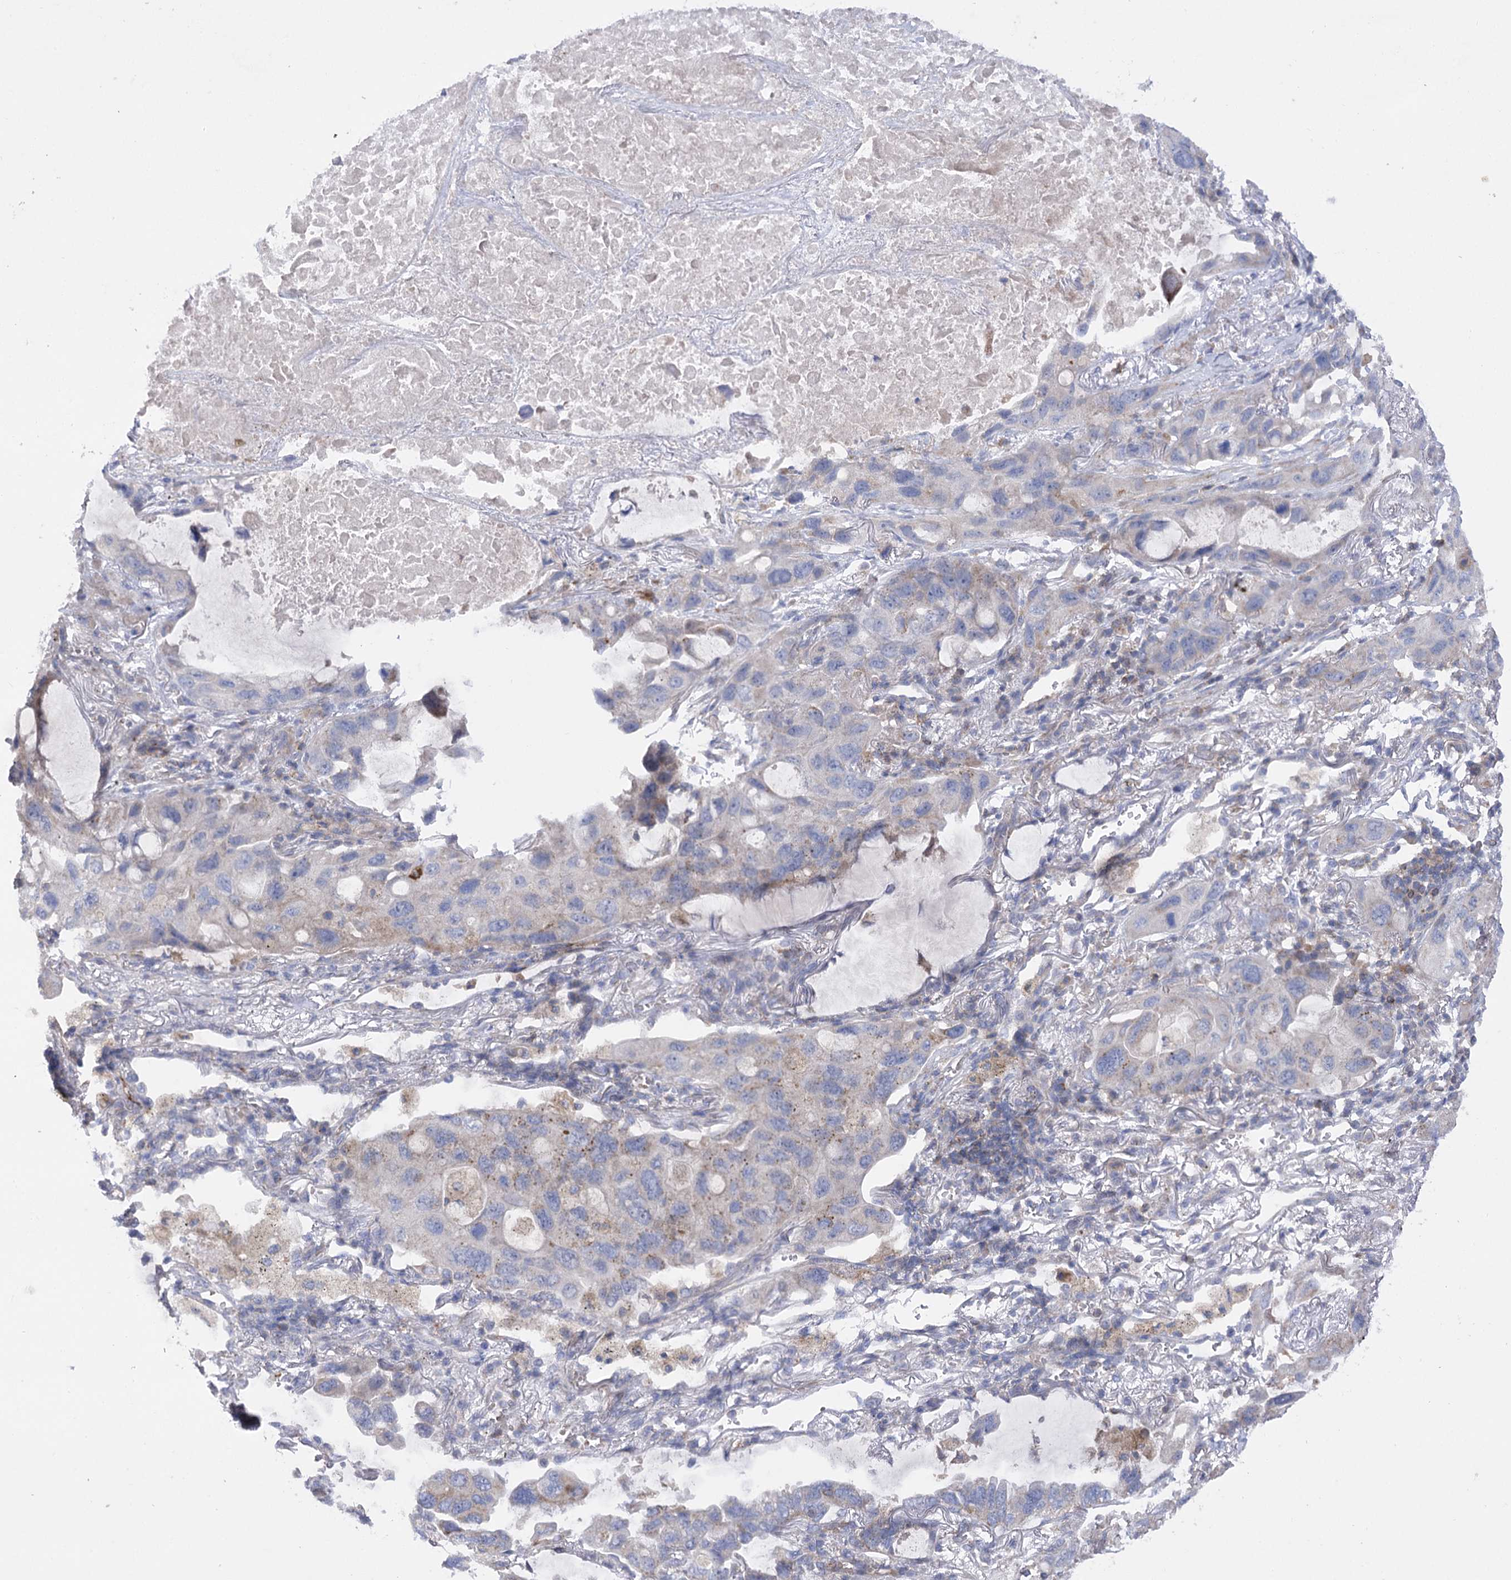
{"staining": {"intensity": "weak", "quantity": "<25%", "location": "cytoplasmic/membranous"}, "tissue": "lung cancer", "cell_type": "Tumor cells", "image_type": "cancer", "snomed": [{"axis": "morphology", "description": "Squamous cell carcinoma, NOS"}, {"axis": "topography", "description": "Lung"}], "caption": "The immunohistochemistry micrograph has no significant positivity in tumor cells of lung cancer tissue. The staining was performed using DAB to visualize the protein expression in brown, while the nuclei were stained in blue with hematoxylin (Magnification: 20x).", "gene": "COX15", "patient": {"sex": "female", "age": 73}}